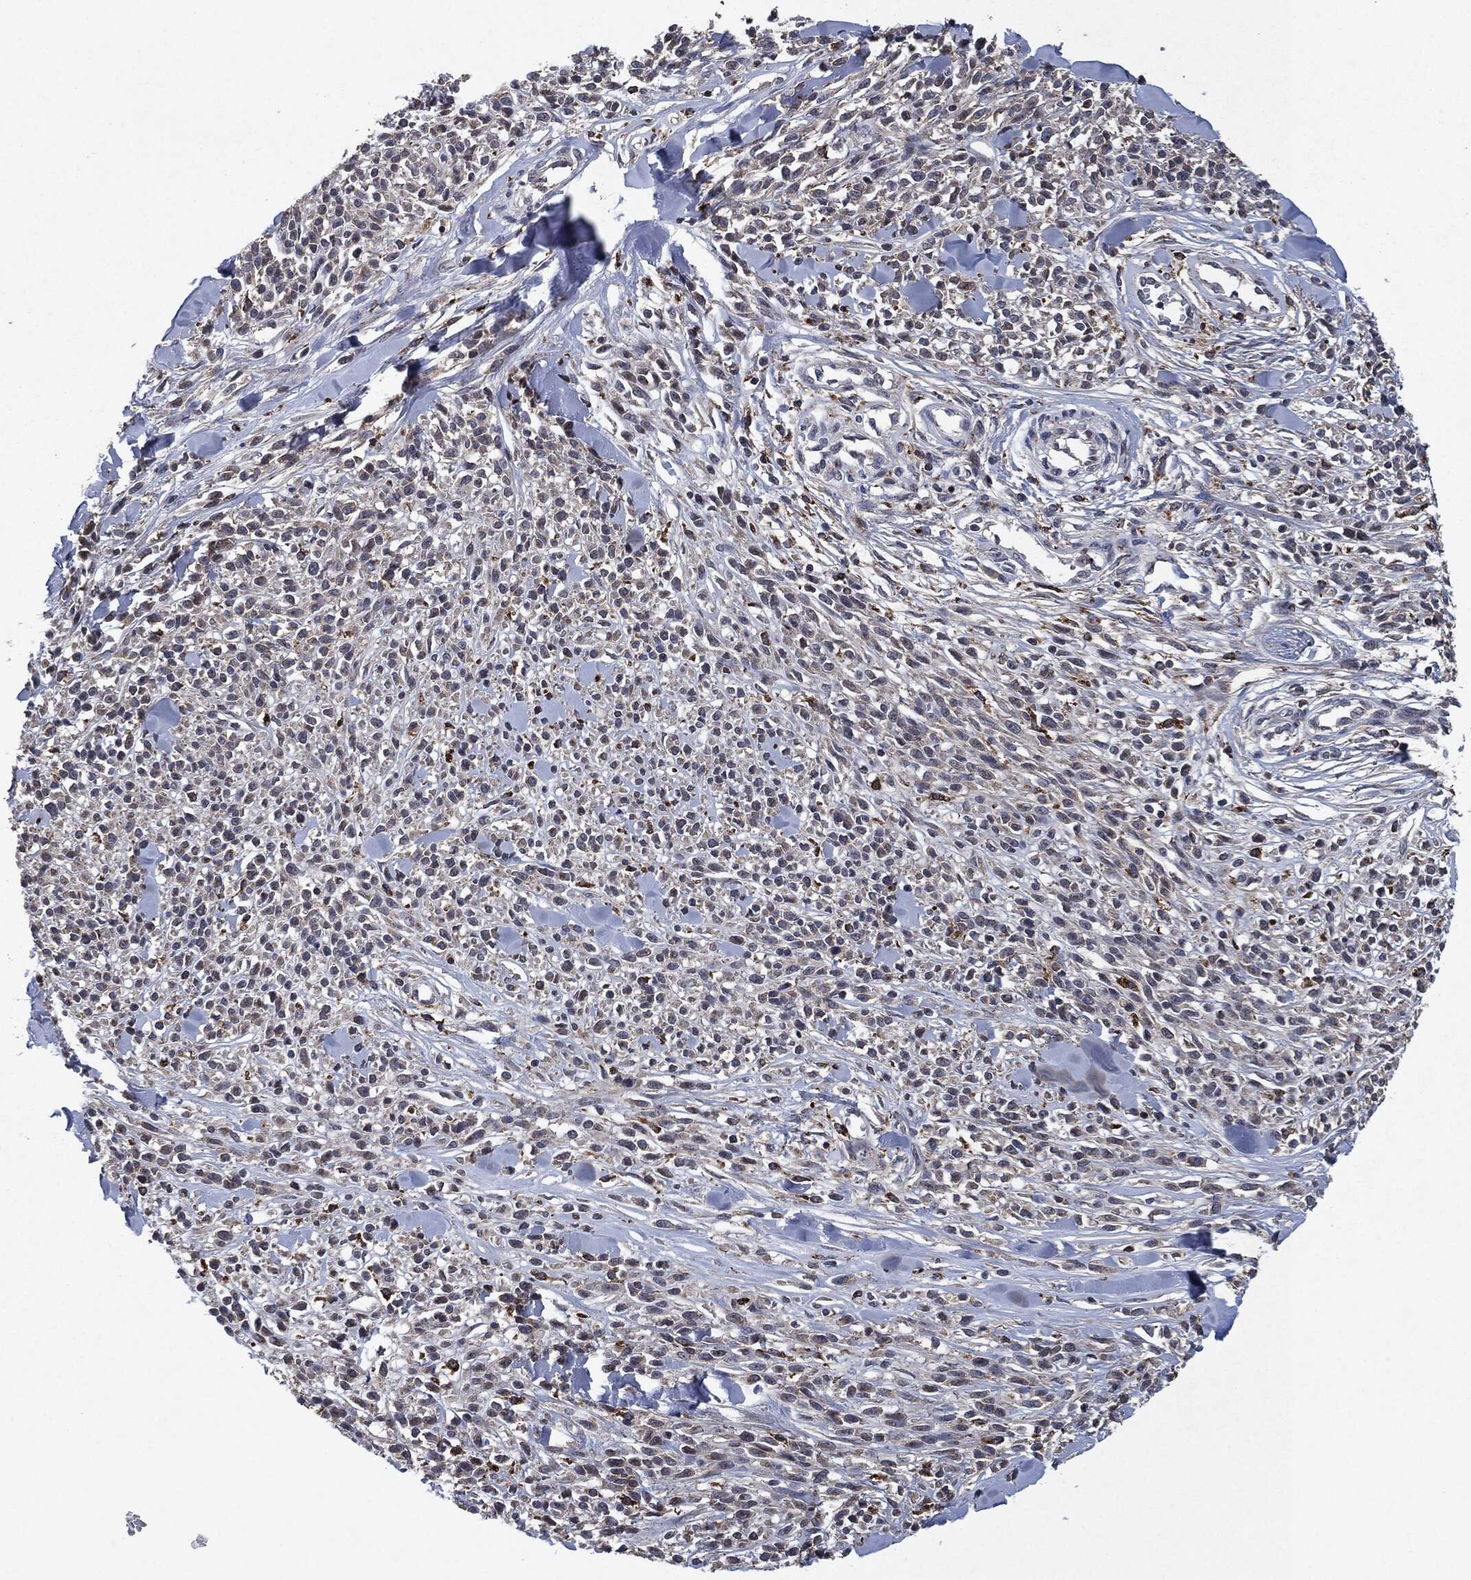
{"staining": {"intensity": "negative", "quantity": "none", "location": "none"}, "tissue": "melanoma", "cell_type": "Tumor cells", "image_type": "cancer", "snomed": [{"axis": "morphology", "description": "Malignant melanoma, NOS"}, {"axis": "topography", "description": "Skin"}, {"axis": "topography", "description": "Skin of trunk"}], "caption": "The immunohistochemistry (IHC) photomicrograph has no significant positivity in tumor cells of malignant melanoma tissue. (DAB (3,3'-diaminobenzidine) IHC, high magnification).", "gene": "SLC31A2", "patient": {"sex": "male", "age": 74}}